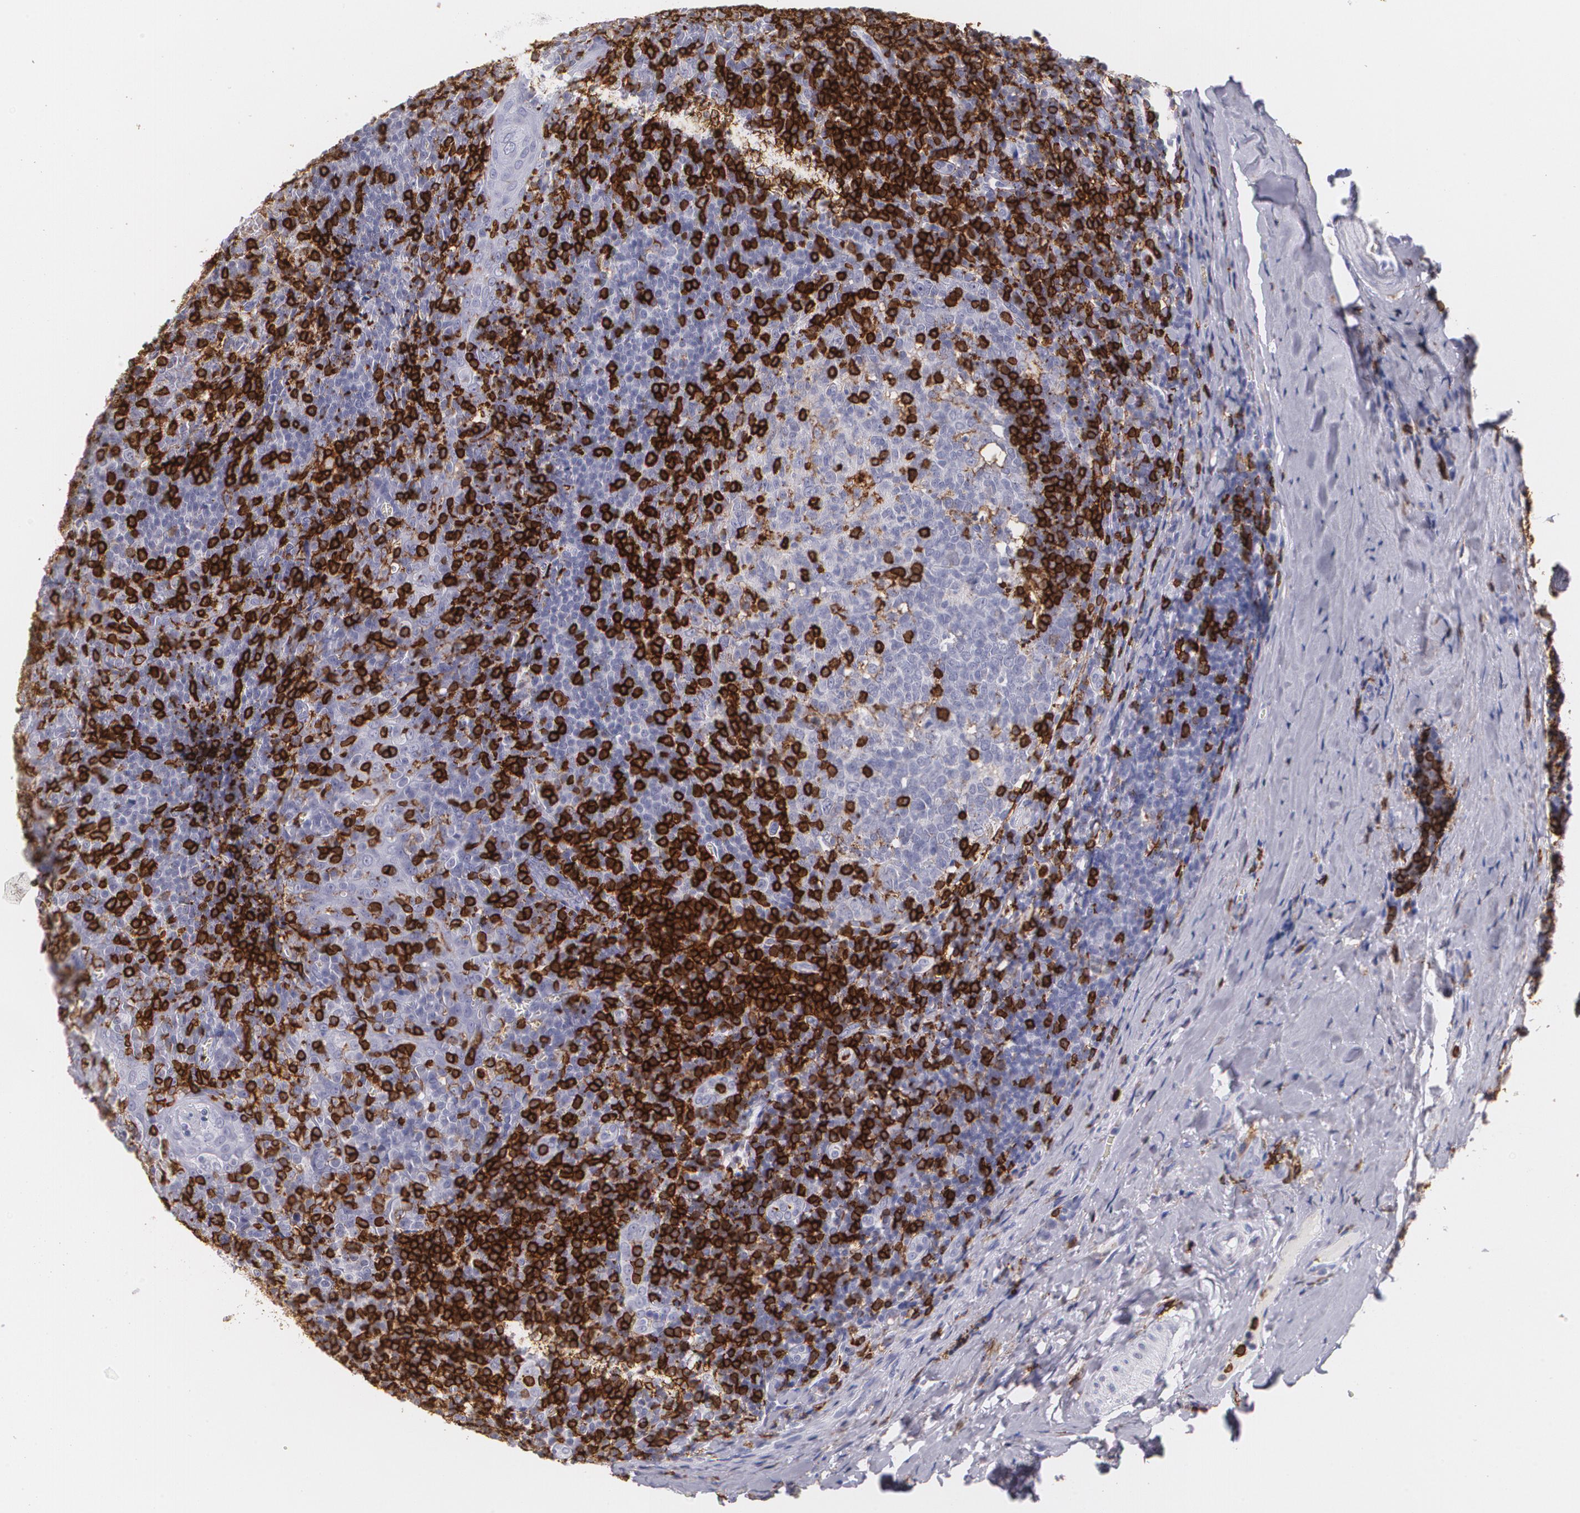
{"staining": {"intensity": "strong", "quantity": "25%-75%", "location": "nuclear"}, "tissue": "tonsil", "cell_type": "Germinal center cells", "image_type": "normal", "snomed": [{"axis": "morphology", "description": "Normal tissue, NOS"}, {"axis": "topography", "description": "Tonsil"}], "caption": "An image of tonsil stained for a protein shows strong nuclear brown staining in germinal center cells. (Stains: DAB in brown, nuclei in blue, Microscopy: brightfield microscopy at high magnification).", "gene": "PTPRC", "patient": {"sex": "male", "age": 31}}